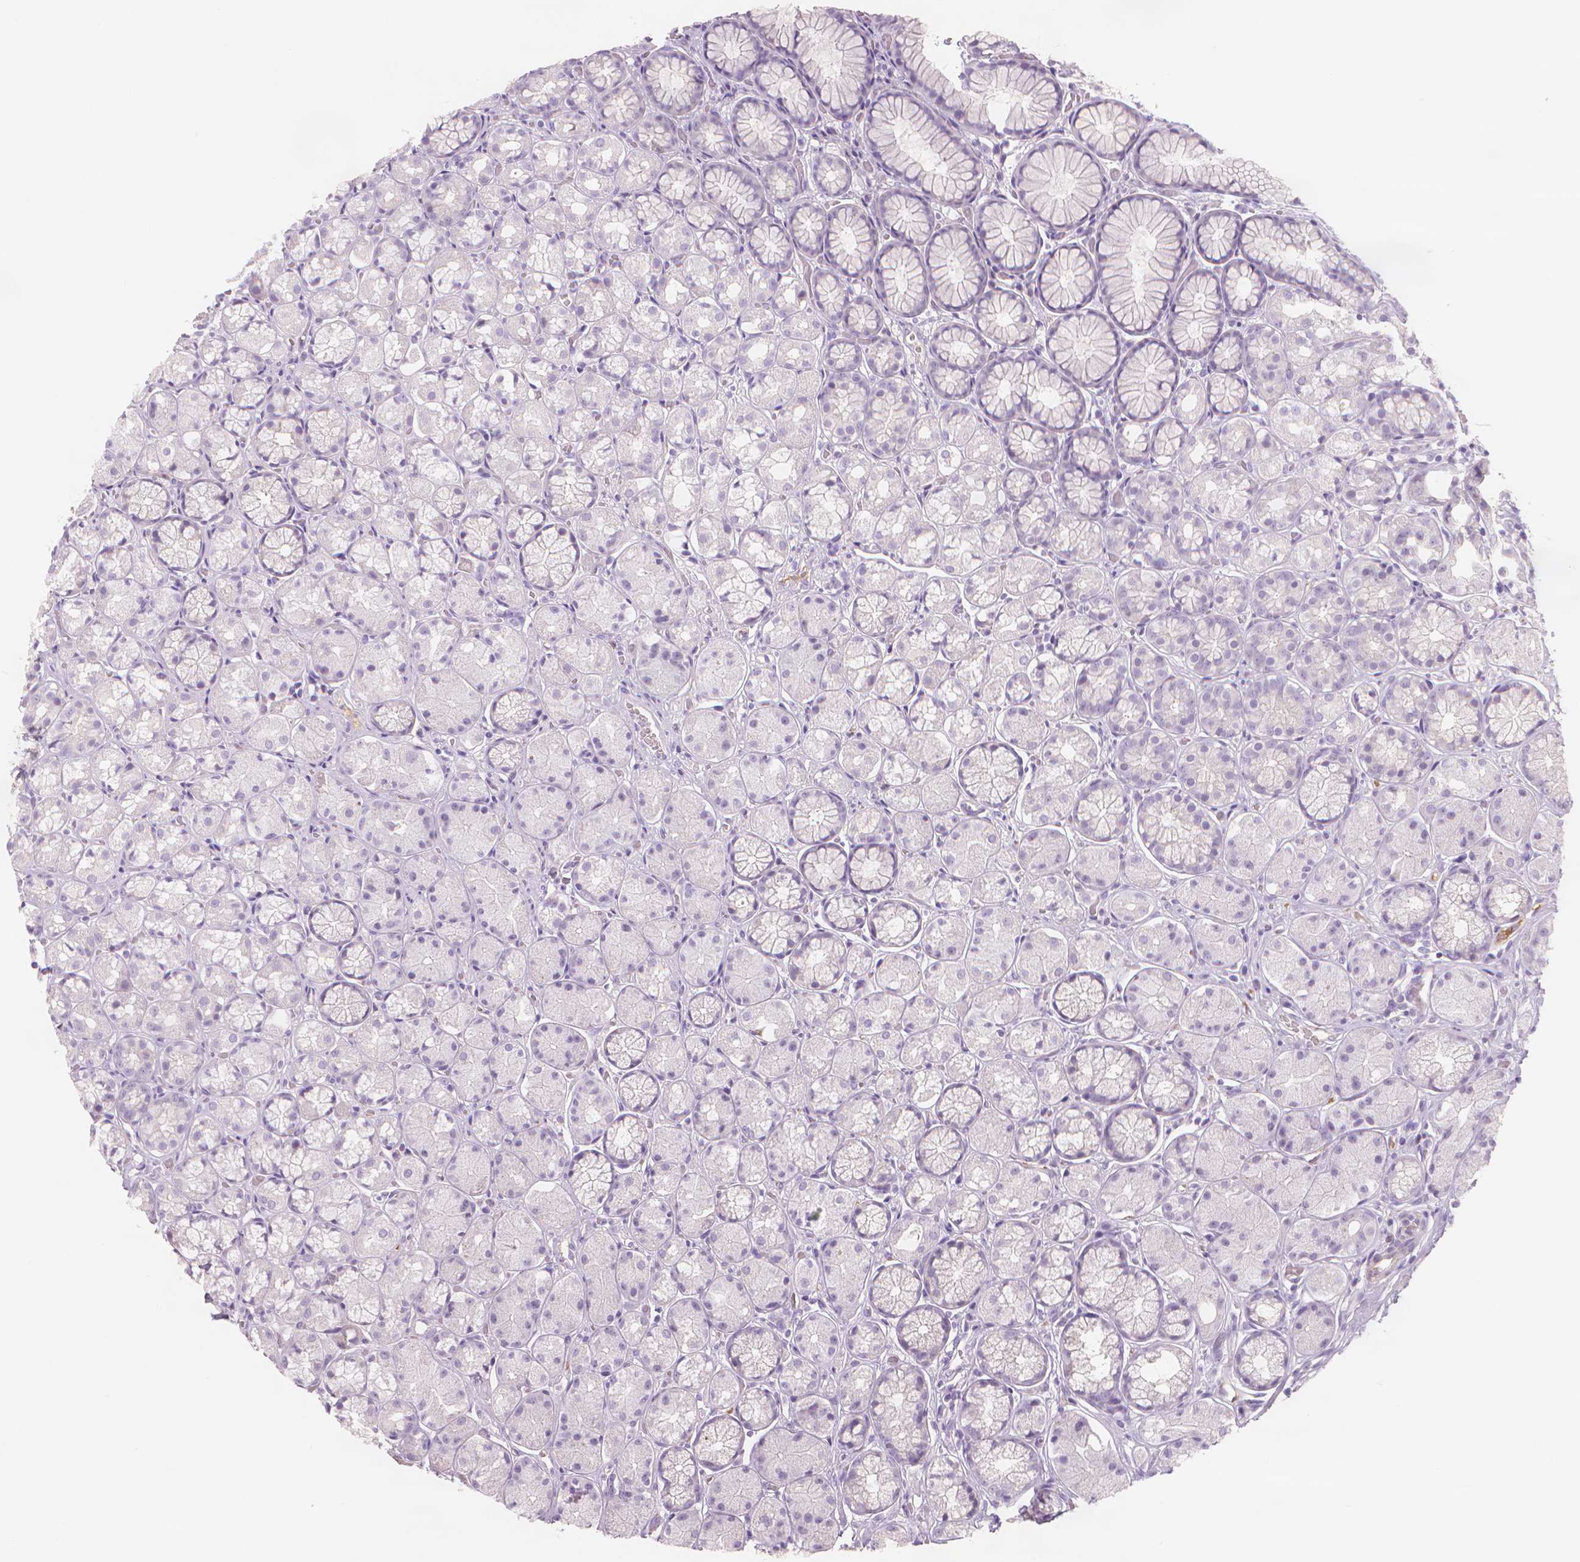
{"staining": {"intensity": "negative", "quantity": "none", "location": "none"}, "tissue": "stomach", "cell_type": "Glandular cells", "image_type": "normal", "snomed": [{"axis": "morphology", "description": "Normal tissue, NOS"}, {"axis": "topography", "description": "Stomach"}], "caption": "Glandular cells show no significant protein staining in normal stomach.", "gene": "APOA4", "patient": {"sex": "male", "age": 70}}